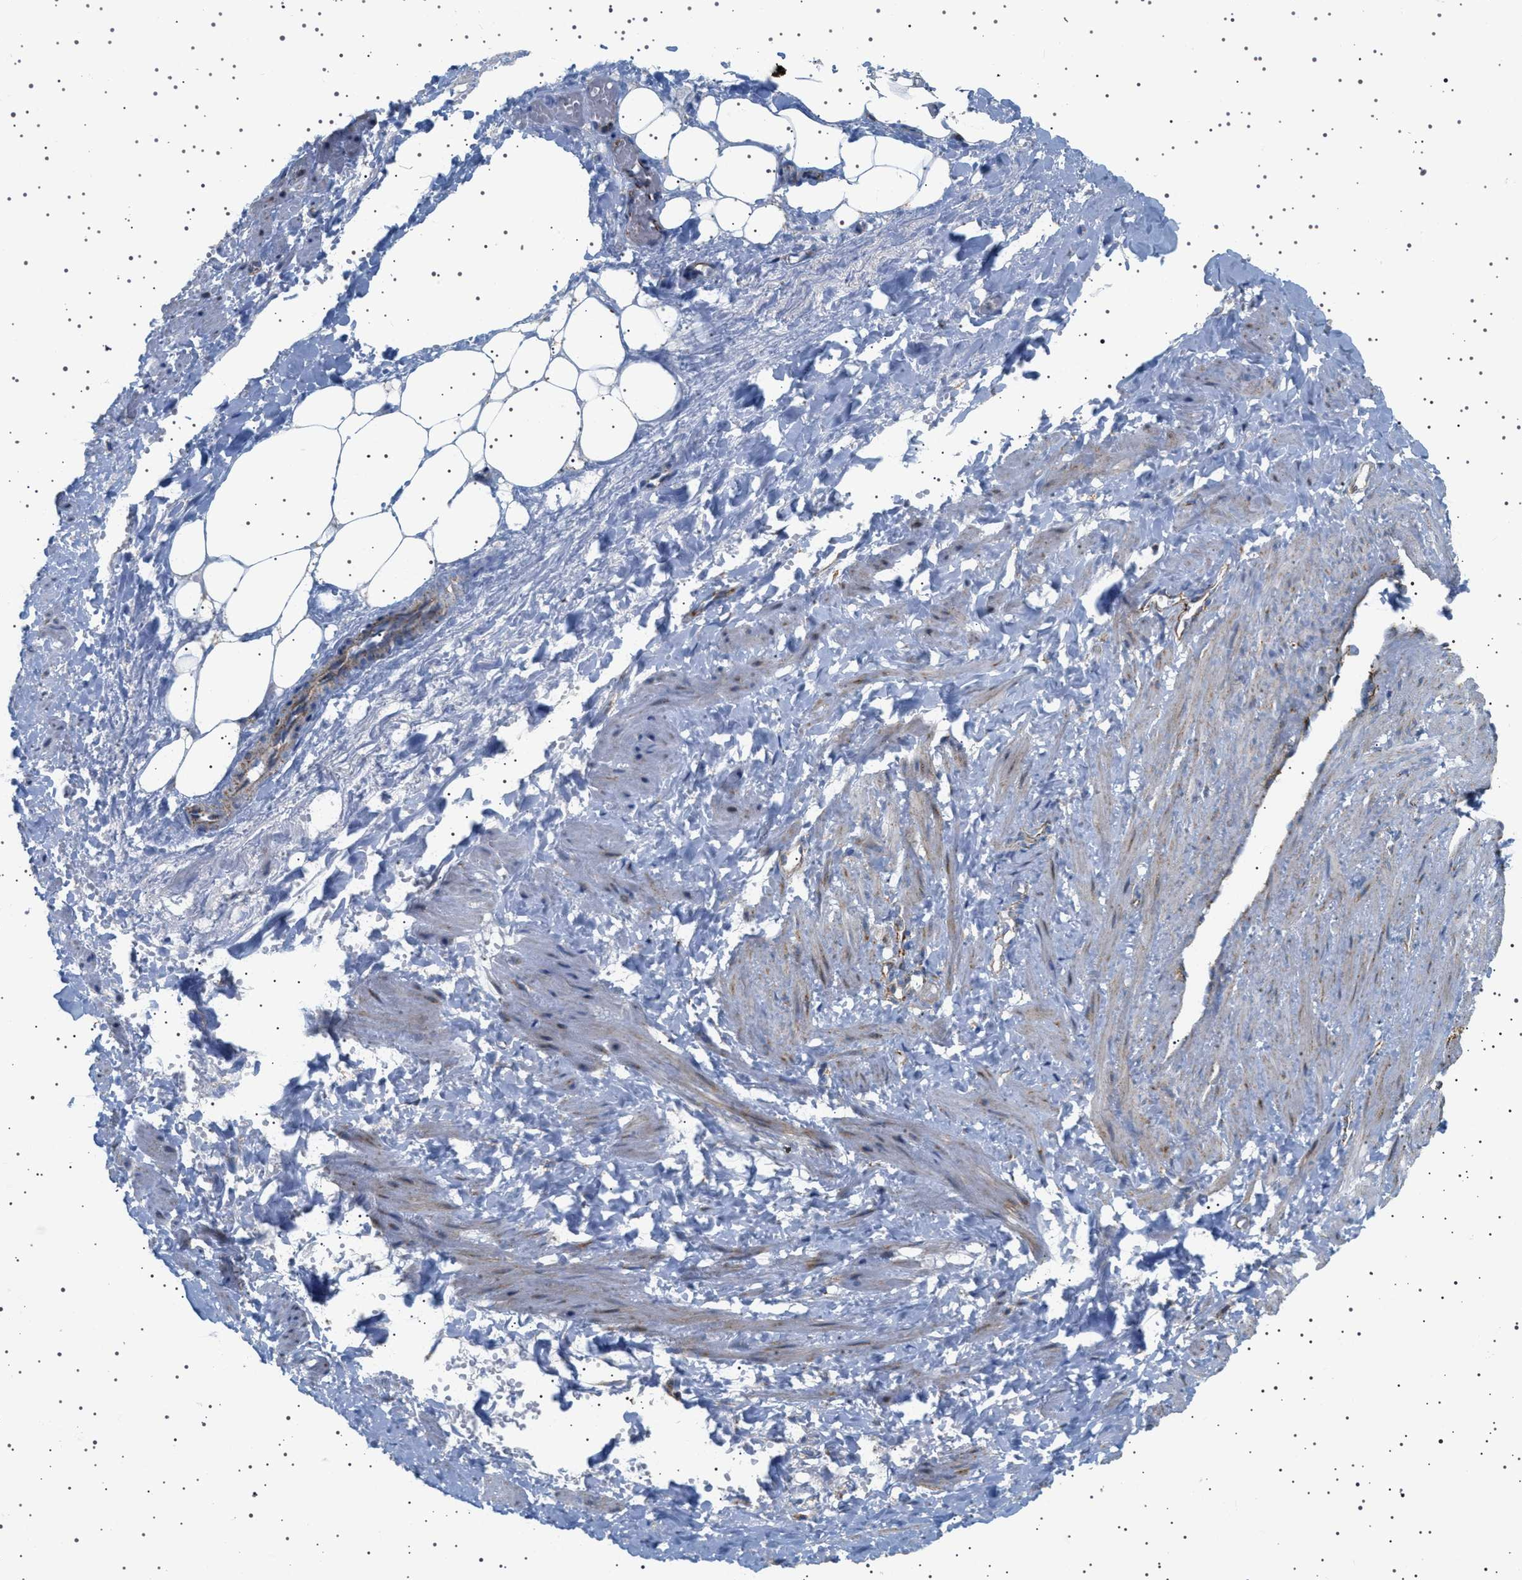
{"staining": {"intensity": "negative", "quantity": "none", "location": "none"}, "tissue": "adipose tissue", "cell_type": "Adipocytes", "image_type": "normal", "snomed": [{"axis": "morphology", "description": "Normal tissue, NOS"}, {"axis": "topography", "description": "Soft tissue"}, {"axis": "topography", "description": "Vascular tissue"}], "caption": "Immunohistochemistry (IHC) micrograph of benign human adipose tissue stained for a protein (brown), which exhibits no positivity in adipocytes. (DAB (3,3'-diaminobenzidine) immunohistochemistry (IHC), high magnification).", "gene": "UBXN8", "patient": {"sex": "female", "age": 35}}